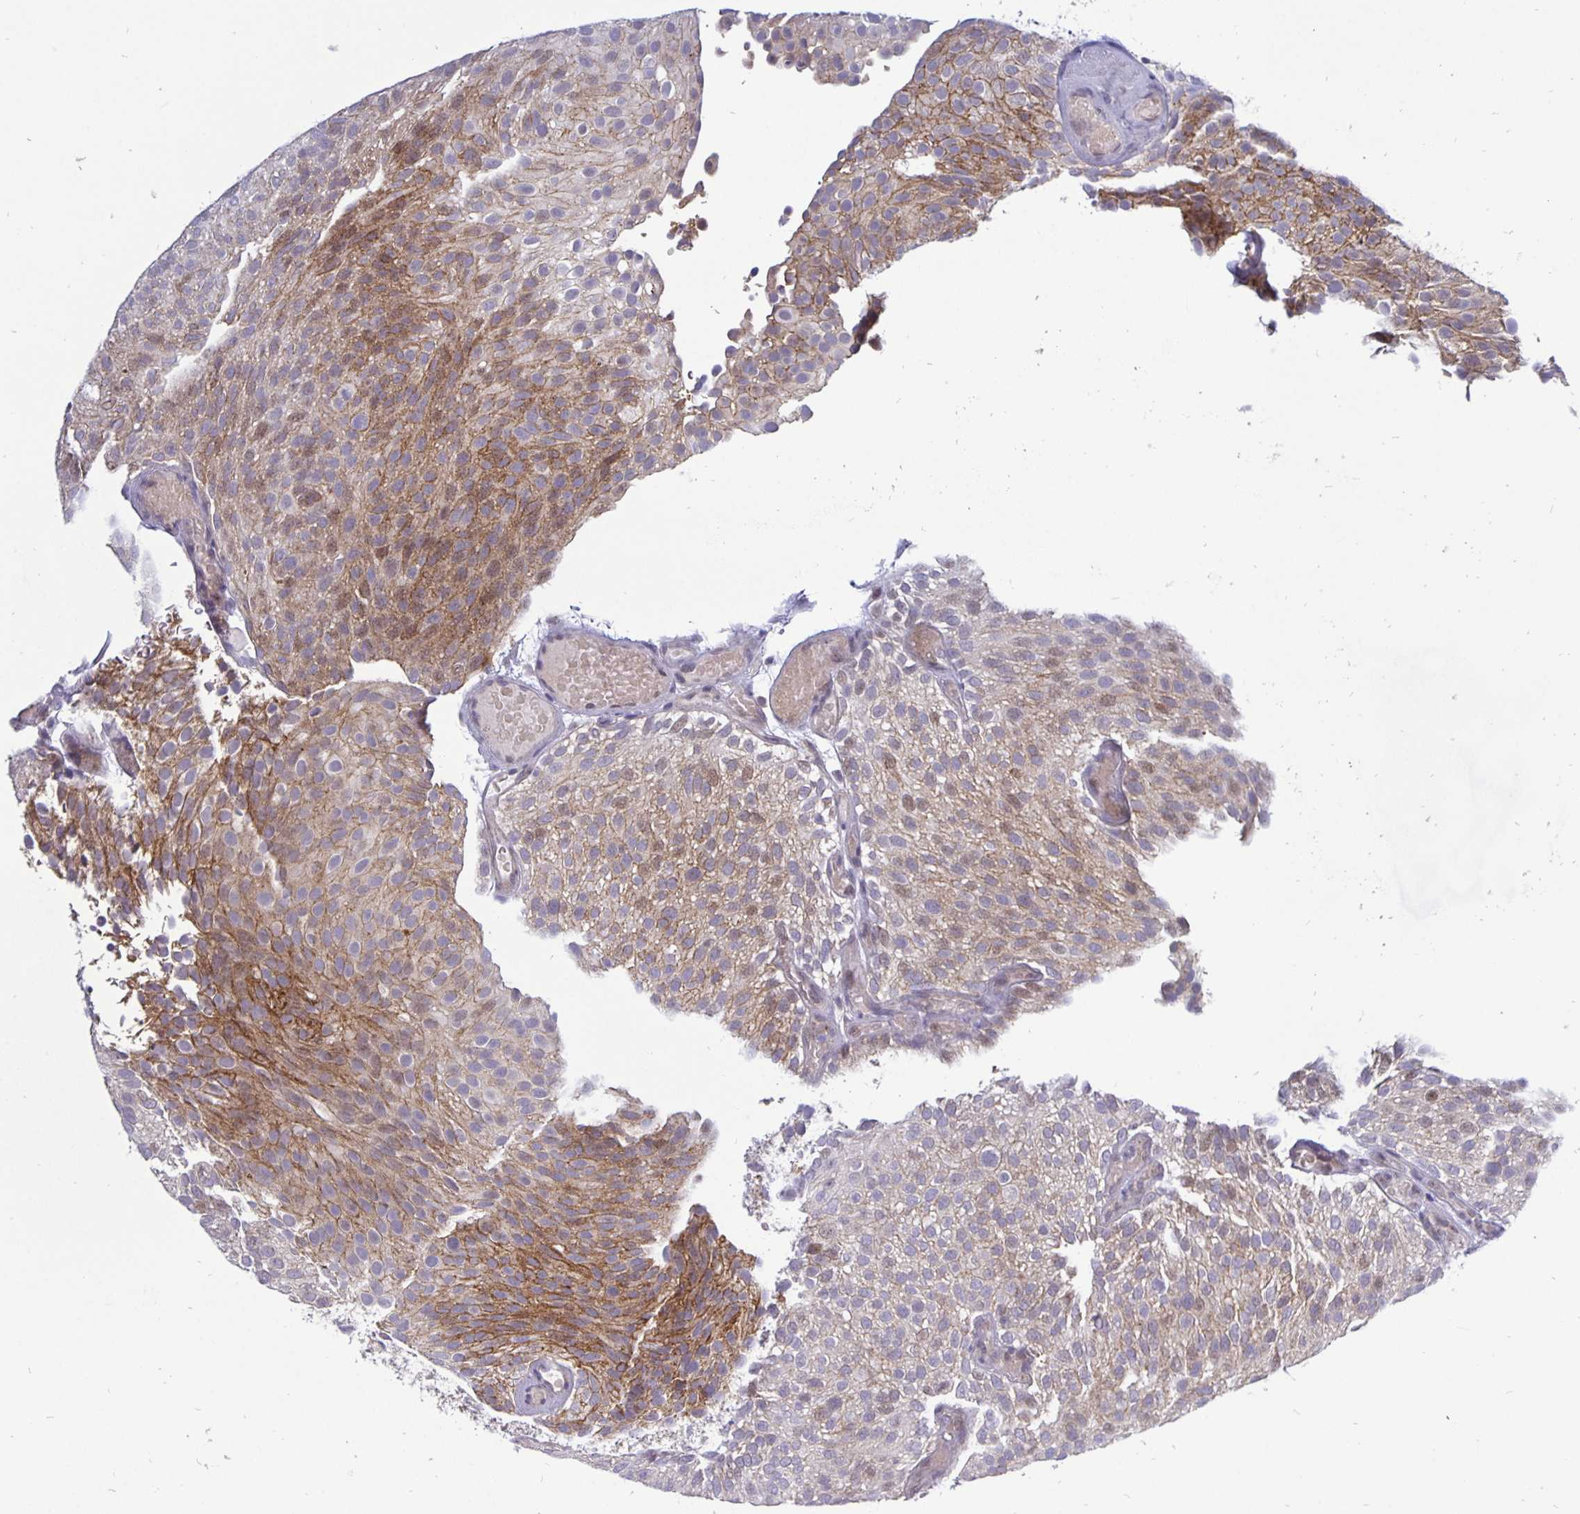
{"staining": {"intensity": "moderate", "quantity": "25%-75%", "location": "cytoplasmic/membranous,nuclear"}, "tissue": "urothelial cancer", "cell_type": "Tumor cells", "image_type": "cancer", "snomed": [{"axis": "morphology", "description": "Urothelial carcinoma, Low grade"}, {"axis": "topography", "description": "Urinary bladder"}], "caption": "Tumor cells reveal moderate cytoplasmic/membranous and nuclear staining in about 25%-75% of cells in urothelial carcinoma (low-grade).", "gene": "ERBB2", "patient": {"sex": "male", "age": 78}}